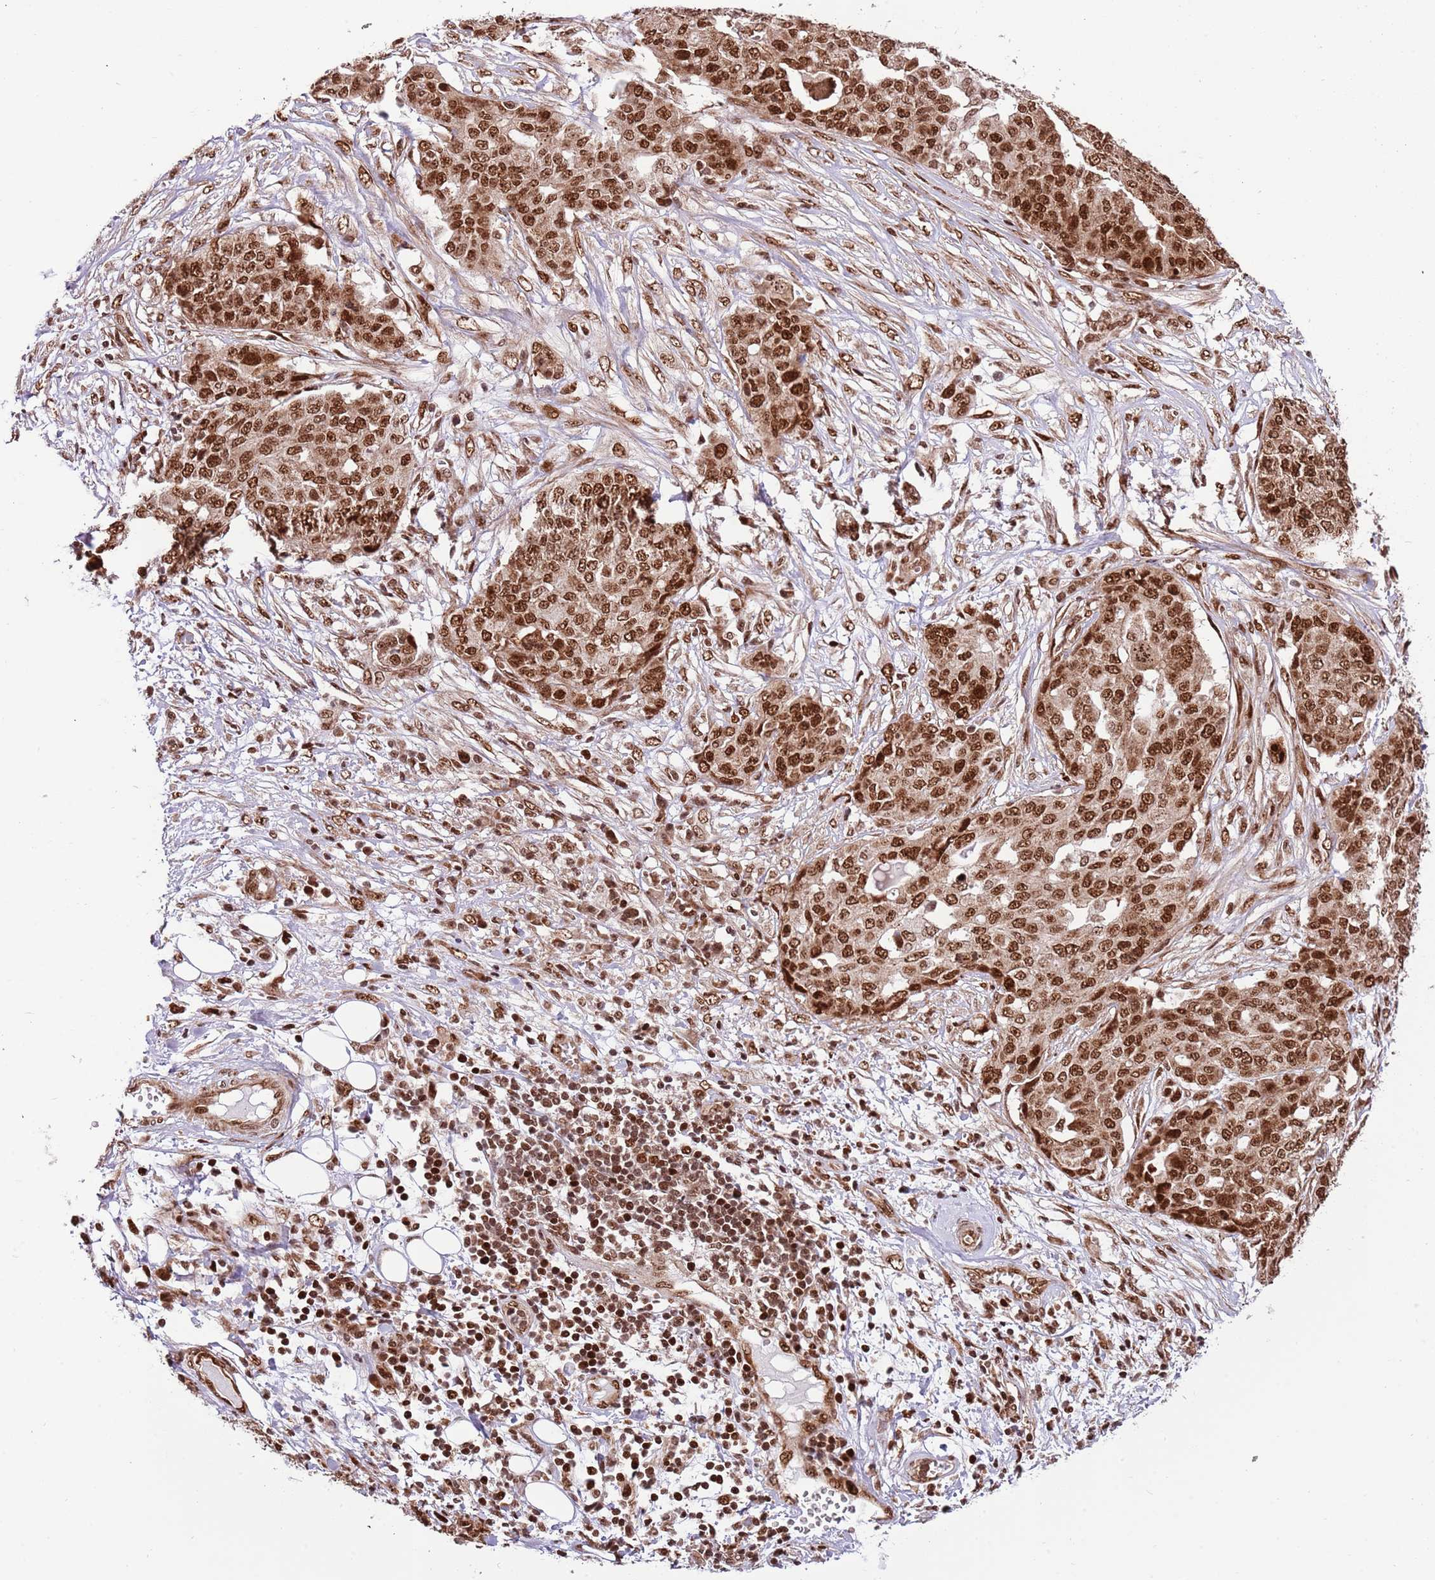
{"staining": {"intensity": "strong", "quantity": ">75%", "location": "nuclear"}, "tissue": "ovarian cancer", "cell_type": "Tumor cells", "image_type": "cancer", "snomed": [{"axis": "morphology", "description": "Cystadenocarcinoma, serous, NOS"}, {"axis": "topography", "description": "Soft tissue"}, {"axis": "topography", "description": "Ovary"}], "caption": "This histopathology image demonstrates immunohistochemistry staining of human serous cystadenocarcinoma (ovarian), with high strong nuclear positivity in approximately >75% of tumor cells.", "gene": "RIF1", "patient": {"sex": "female", "age": 57}}